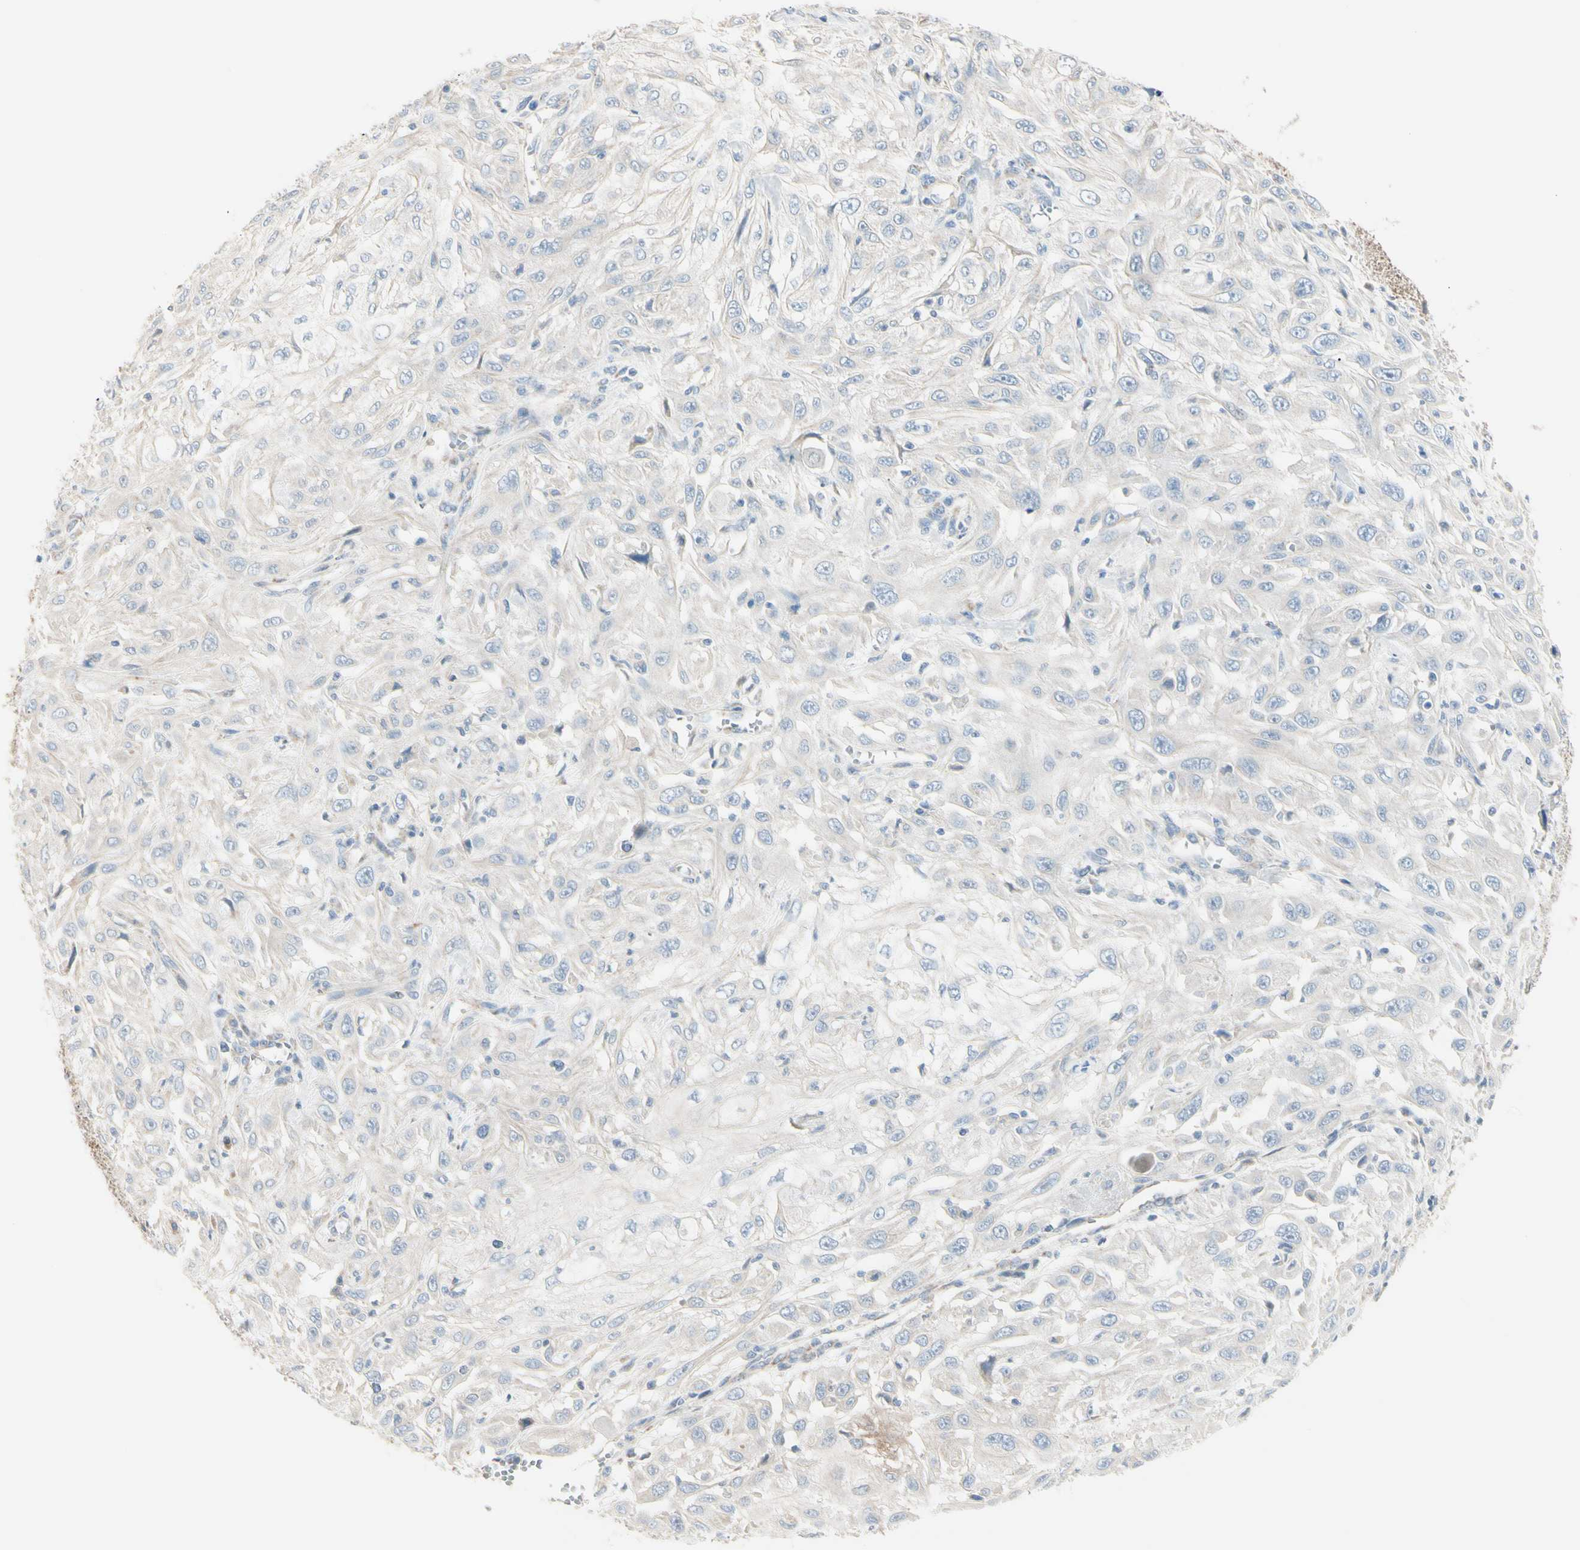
{"staining": {"intensity": "negative", "quantity": "none", "location": "none"}, "tissue": "skin cancer", "cell_type": "Tumor cells", "image_type": "cancer", "snomed": [{"axis": "morphology", "description": "Squamous cell carcinoma, NOS"}, {"axis": "topography", "description": "Skin"}], "caption": "Immunohistochemistry (IHC) of human skin cancer (squamous cell carcinoma) shows no expression in tumor cells.", "gene": "EPHA3", "patient": {"sex": "male", "age": 75}}